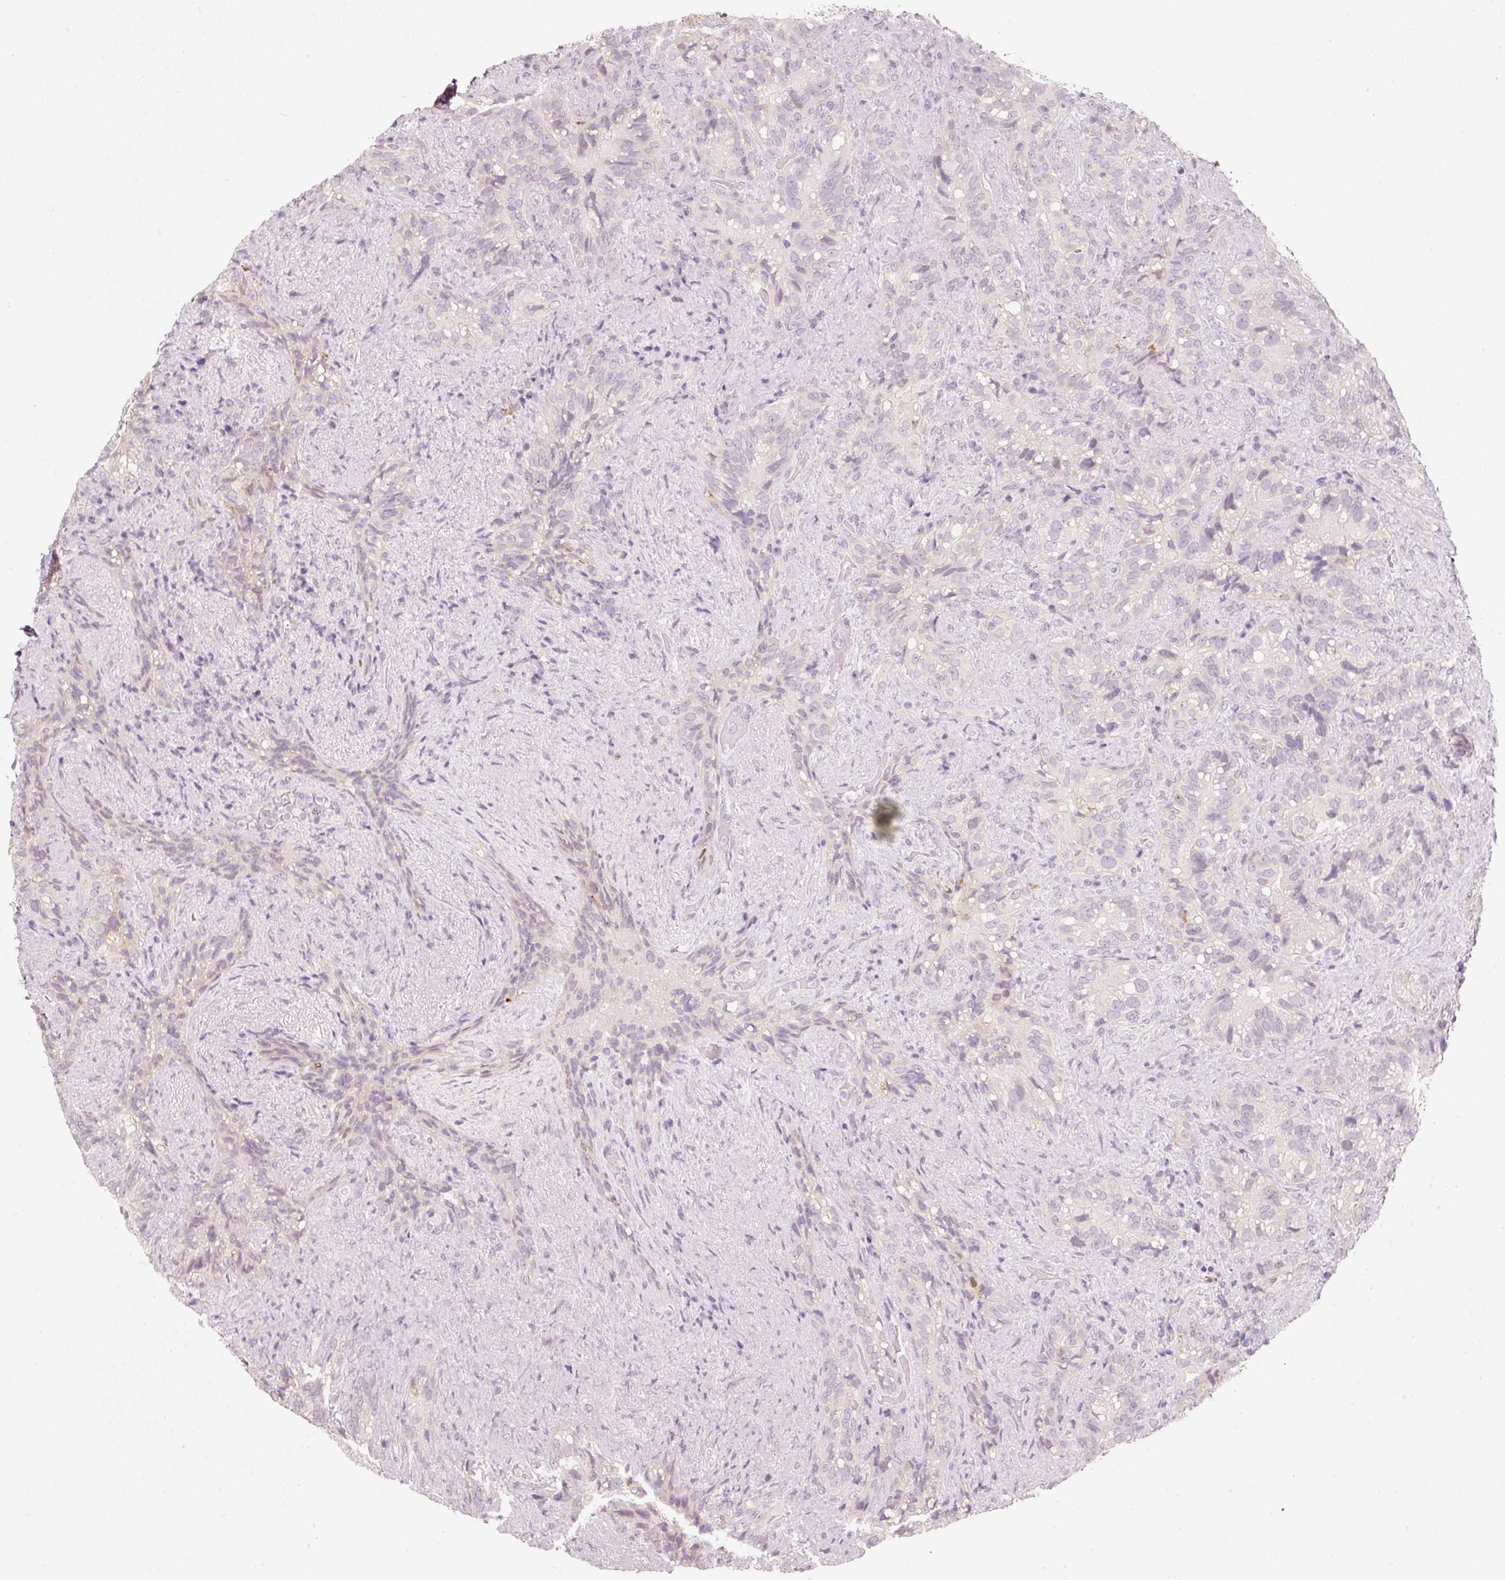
{"staining": {"intensity": "moderate", "quantity": "<25%", "location": "cytoplasmic/membranous"}, "tissue": "seminal vesicle", "cell_type": "Glandular cells", "image_type": "normal", "snomed": [{"axis": "morphology", "description": "Normal tissue, NOS"}, {"axis": "topography", "description": "Seminal veicle"}], "caption": "IHC of normal seminal vesicle demonstrates low levels of moderate cytoplasmic/membranous expression in approximately <25% of glandular cells. (Brightfield microscopy of DAB IHC at high magnification).", "gene": "TREX2", "patient": {"sex": "male", "age": 68}}